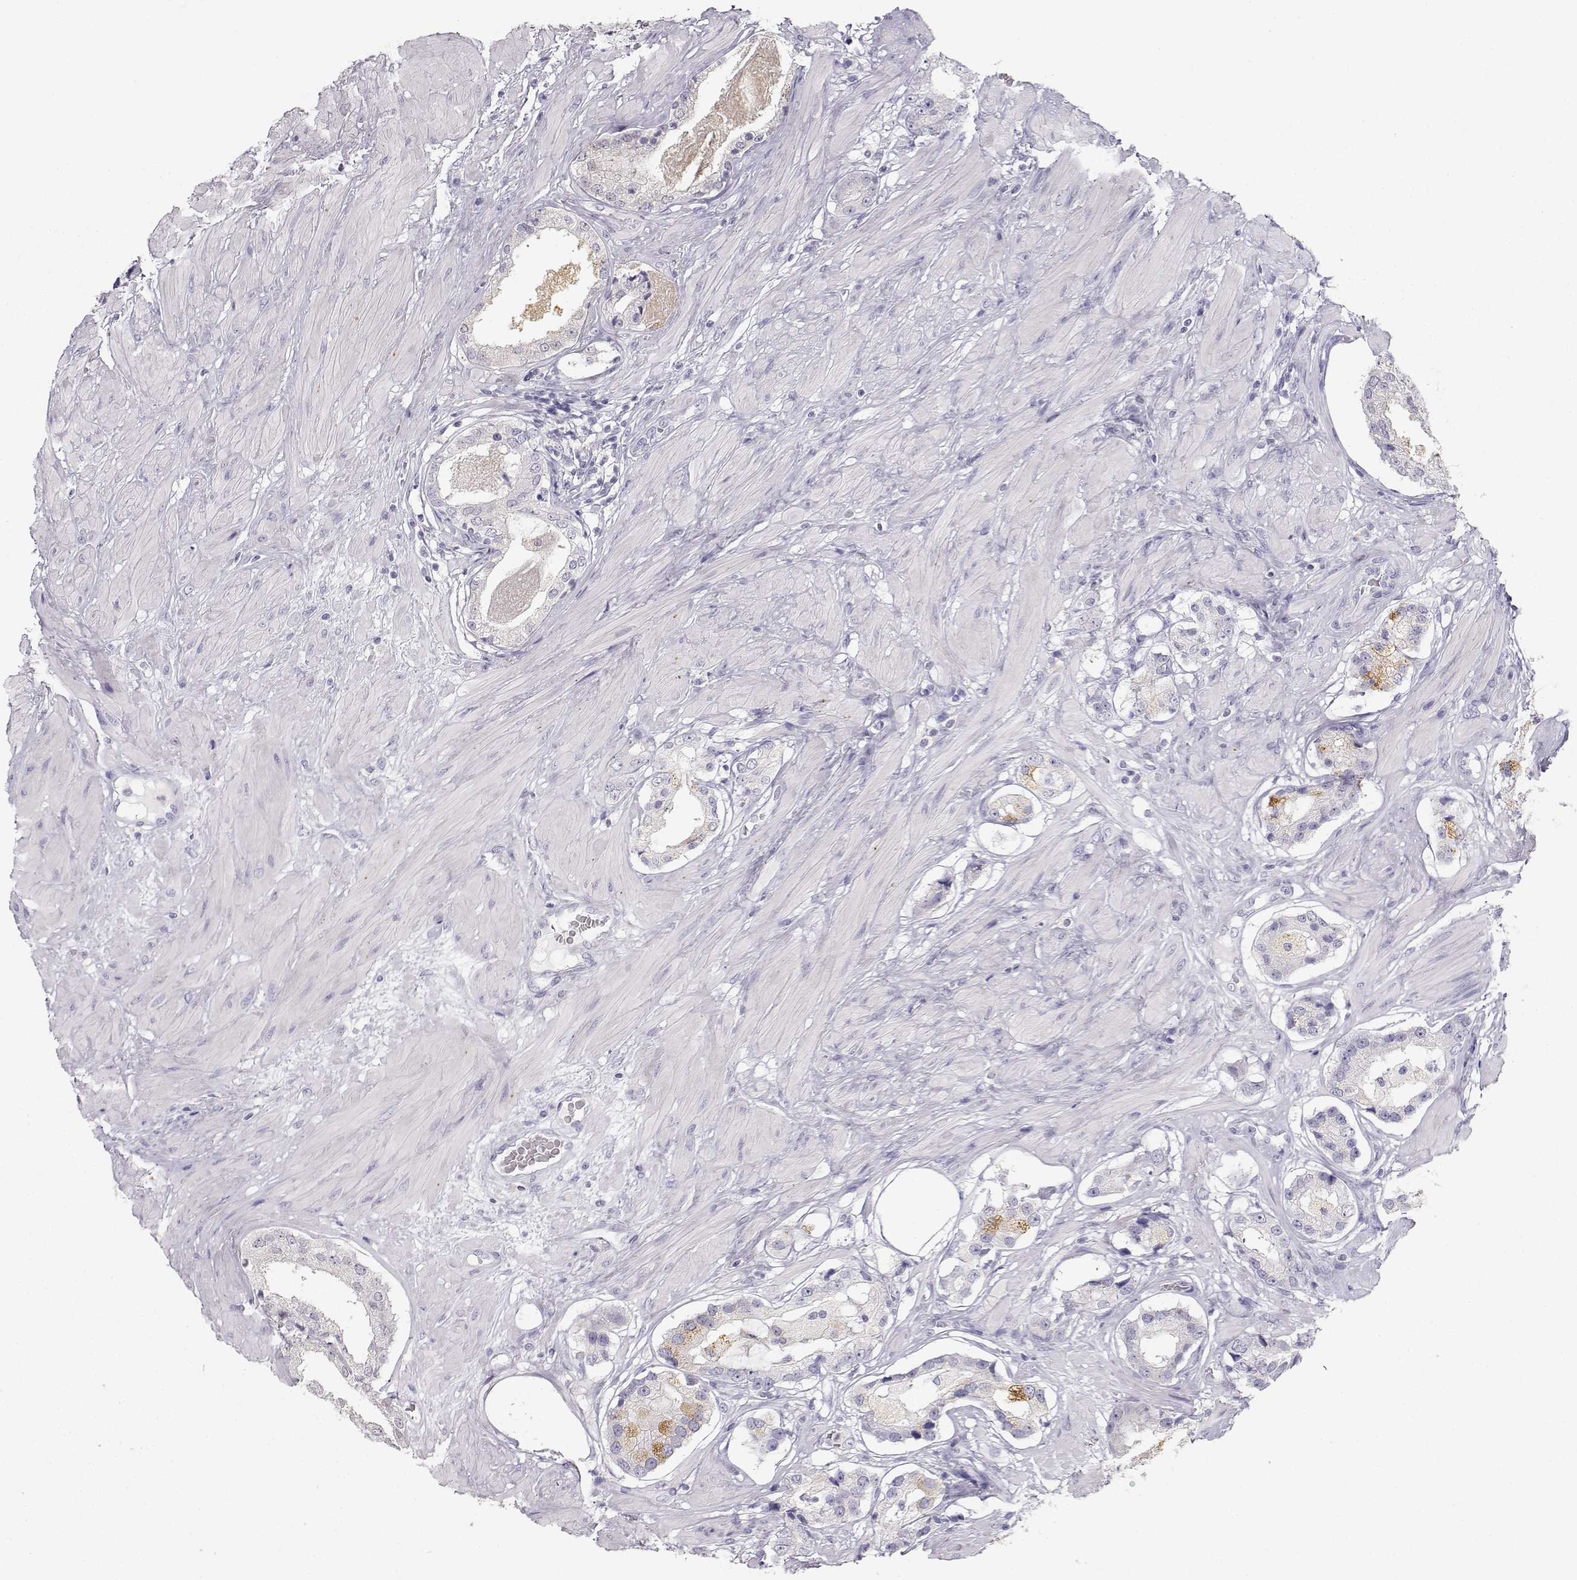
{"staining": {"intensity": "negative", "quantity": "none", "location": "none"}, "tissue": "prostate cancer", "cell_type": "Tumor cells", "image_type": "cancer", "snomed": [{"axis": "morphology", "description": "Adenocarcinoma, Low grade"}, {"axis": "topography", "description": "Prostate"}], "caption": "Photomicrograph shows no significant protein expression in tumor cells of prostate low-grade adenocarcinoma. (Brightfield microscopy of DAB (3,3'-diaminobenzidine) immunohistochemistry (IHC) at high magnification).", "gene": "LEPR", "patient": {"sex": "male", "age": 60}}